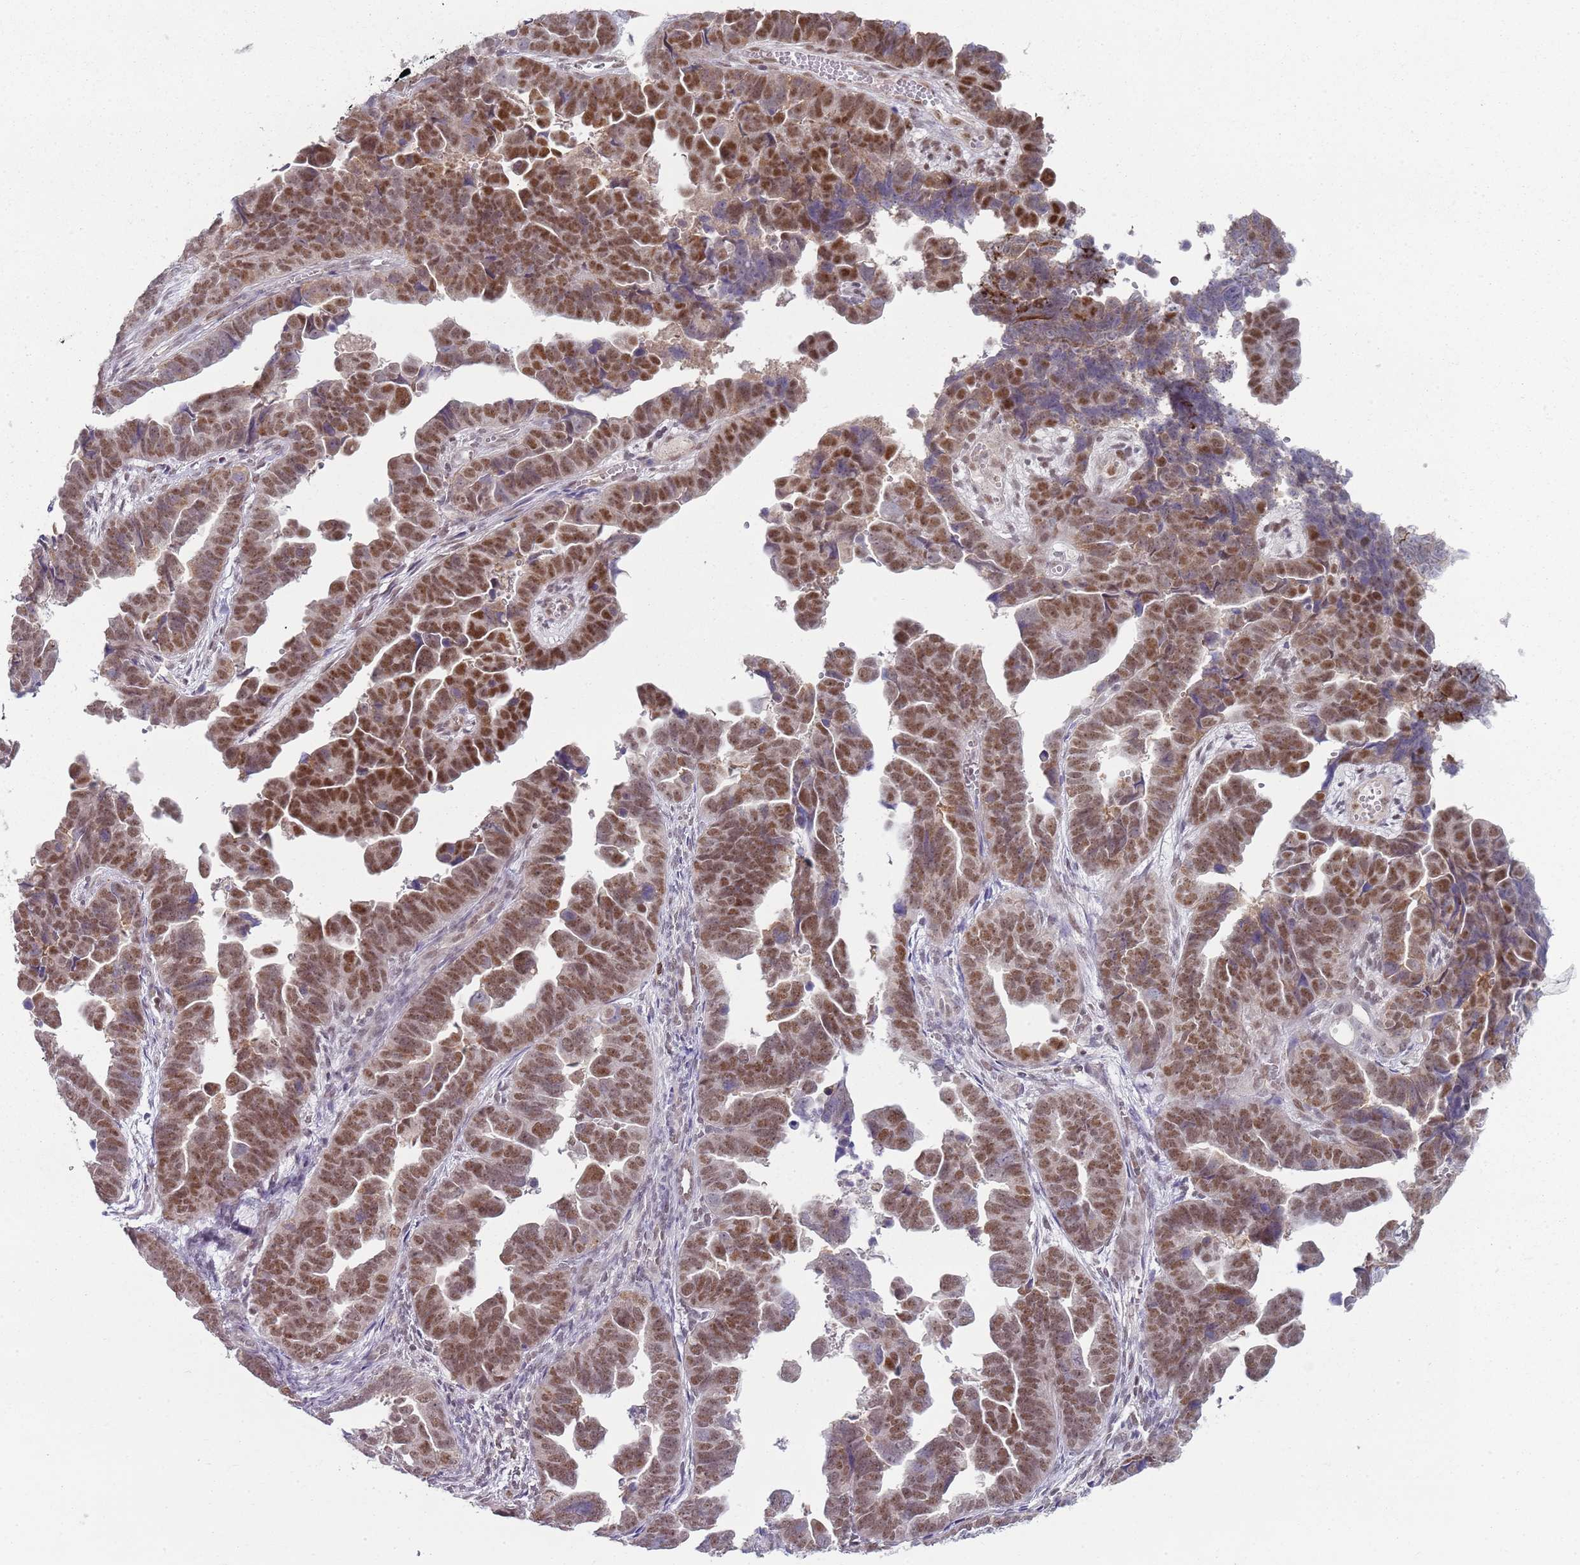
{"staining": {"intensity": "moderate", "quantity": ">75%", "location": "nuclear"}, "tissue": "endometrial cancer", "cell_type": "Tumor cells", "image_type": "cancer", "snomed": [{"axis": "morphology", "description": "Adenocarcinoma, NOS"}, {"axis": "topography", "description": "Endometrium"}], "caption": "An immunohistochemistry image of neoplastic tissue is shown. Protein staining in brown shows moderate nuclear positivity in endometrial cancer within tumor cells.", "gene": "SMARCAL1", "patient": {"sex": "female", "age": 75}}